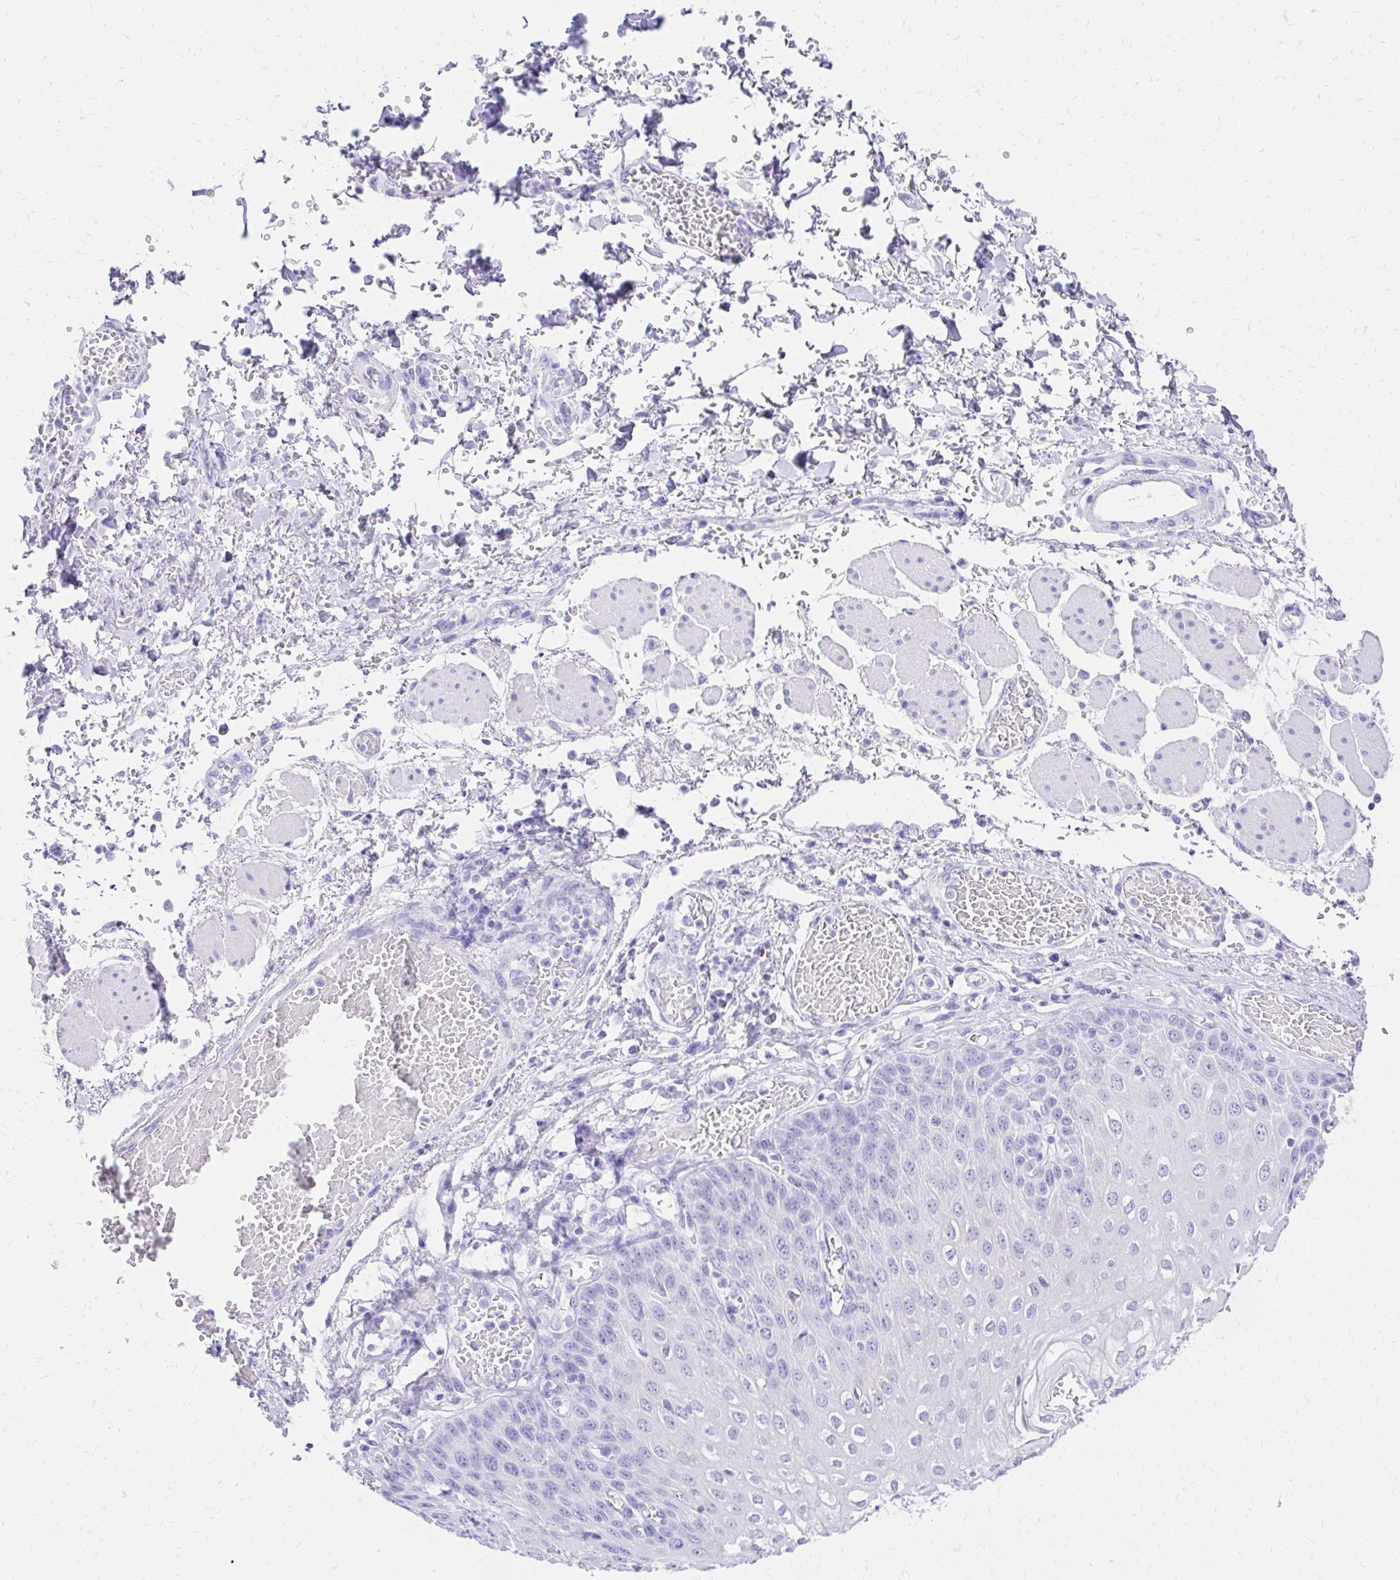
{"staining": {"intensity": "negative", "quantity": "none", "location": "none"}, "tissue": "esophagus", "cell_type": "Squamous epithelial cells", "image_type": "normal", "snomed": [{"axis": "morphology", "description": "Normal tissue, NOS"}, {"axis": "morphology", "description": "Adenocarcinoma, NOS"}, {"axis": "topography", "description": "Esophagus"}], "caption": "Micrograph shows no protein positivity in squamous epithelial cells of normal esophagus. (DAB immunohistochemistry (IHC), high magnification).", "gene": "S100G", "patient": {"sex": "male", "age": 81}}